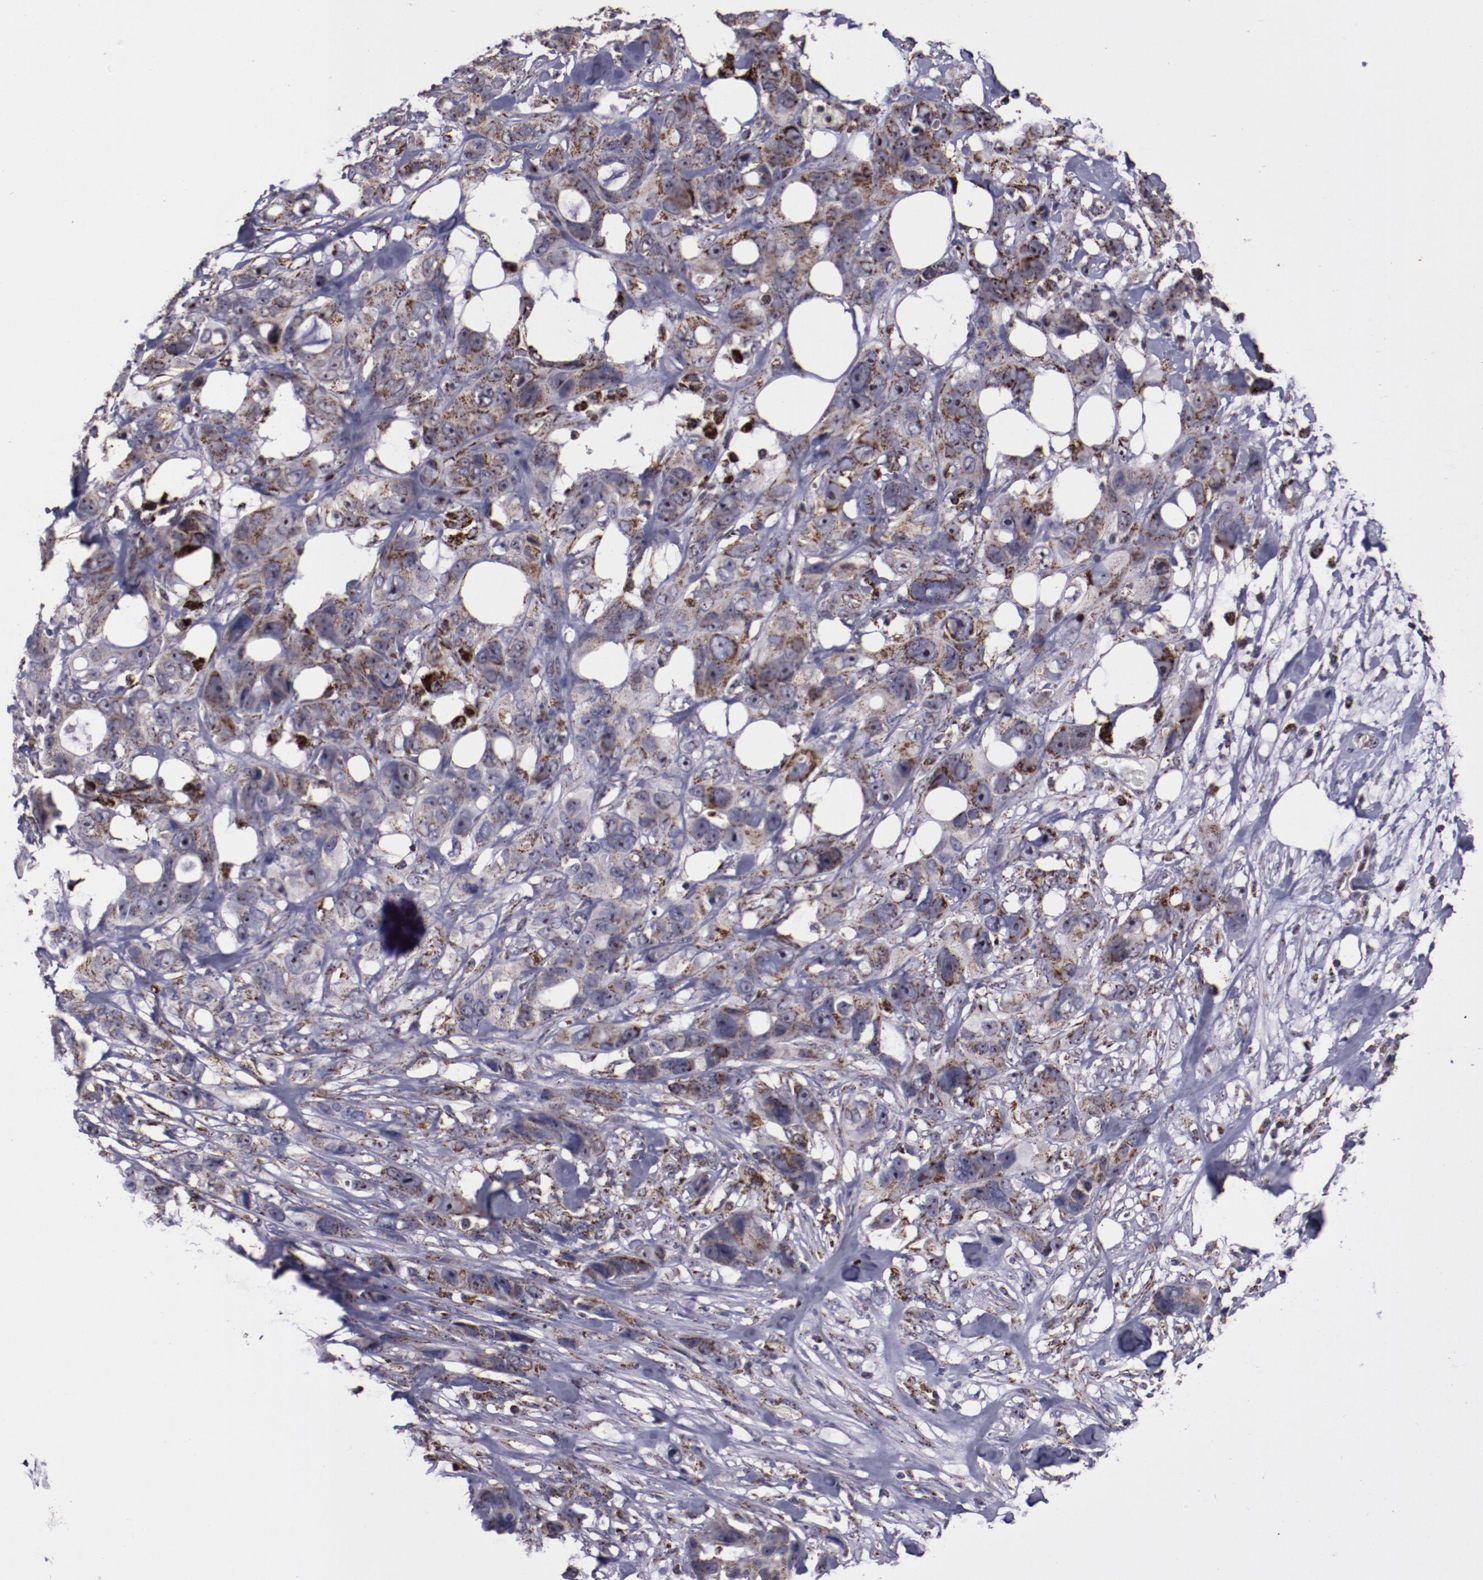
{"staining": {"intensity": "moderate", "quantity": ">75%", "location": "cytoplasmic/membranous"}, "tissue": "stomach cancer", "cell_type": "Tumor cells", "image_type": "cancer", "snomed": [{"axis": "morphology", "description": "Adenocarcinoma, NOS"}, {"axis": "topography", "description": "Stomach, upper"}], "caption": "An image showing moderate cytoplasmic/membranous expression in approximately >75% of tumor cells in stomach cancer (adenocarcinoma), as visualized by brown immunohistochemical staining.", "gene": "LONP1", "patient": {"sex": "male", "age": 47}}